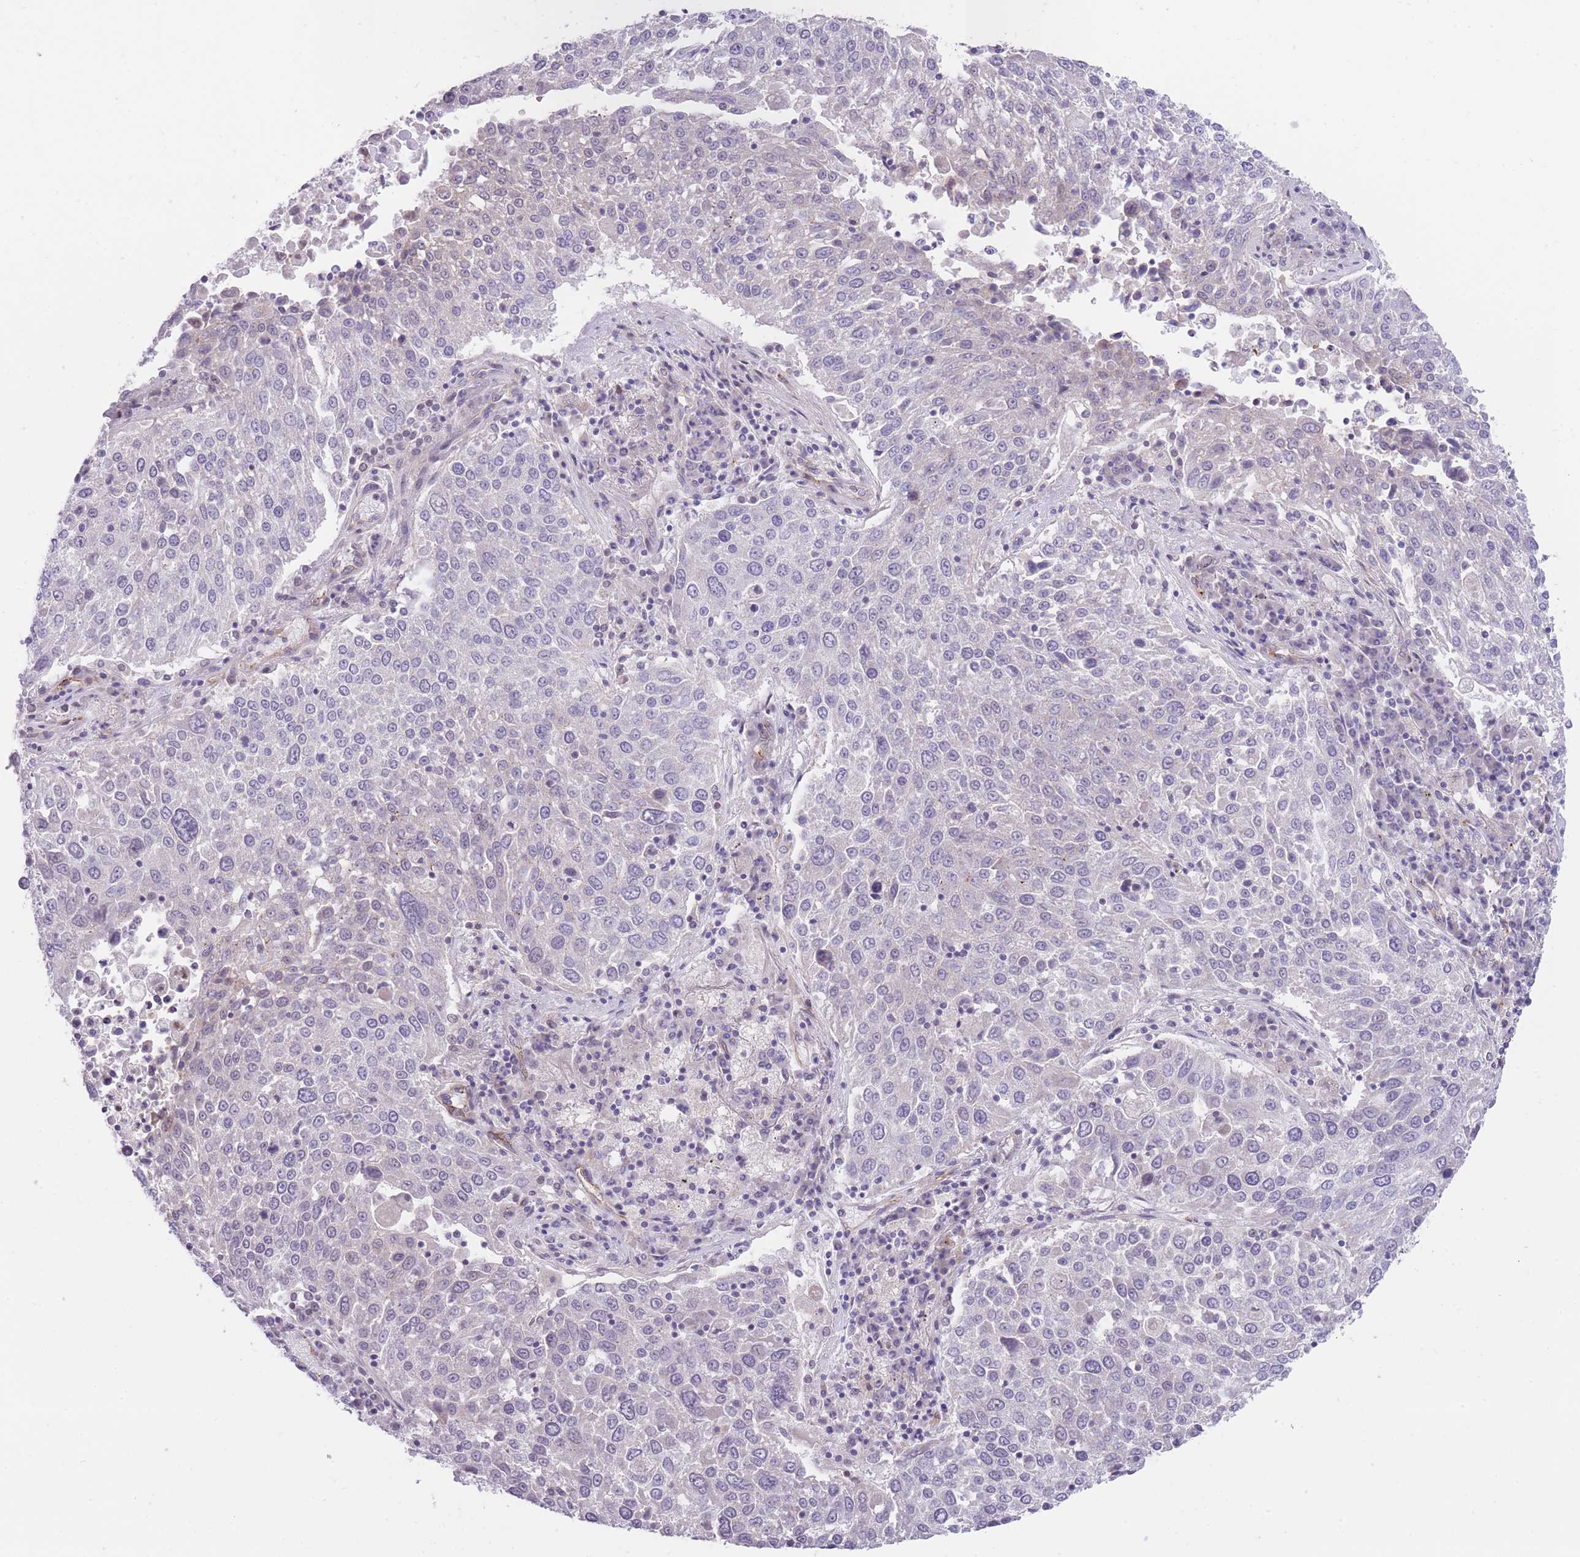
{"staining": {"intensity": "negative", "quantity": "none", "location": "none"}, "tissue": "lung cancer", "cell_type": "Tumor cells", "image_type": "cancer", "snomed": [{"axis": "morphology", "description": "Squamous cell carcinoma, NOS"}, {"axis": "topography", "description": "Lung"}], "caption": "Immunohistochemistry (IHC) photomicrograph of neoplastic tissue: lung cancer (squamous cell carcinoma) stained with DAB (3,3'-diaminobenzidine) exhibits no significant protein expression in tumor cells.", "gene": "QTRT1", "patient": {"sex": "male", "age": 65}}